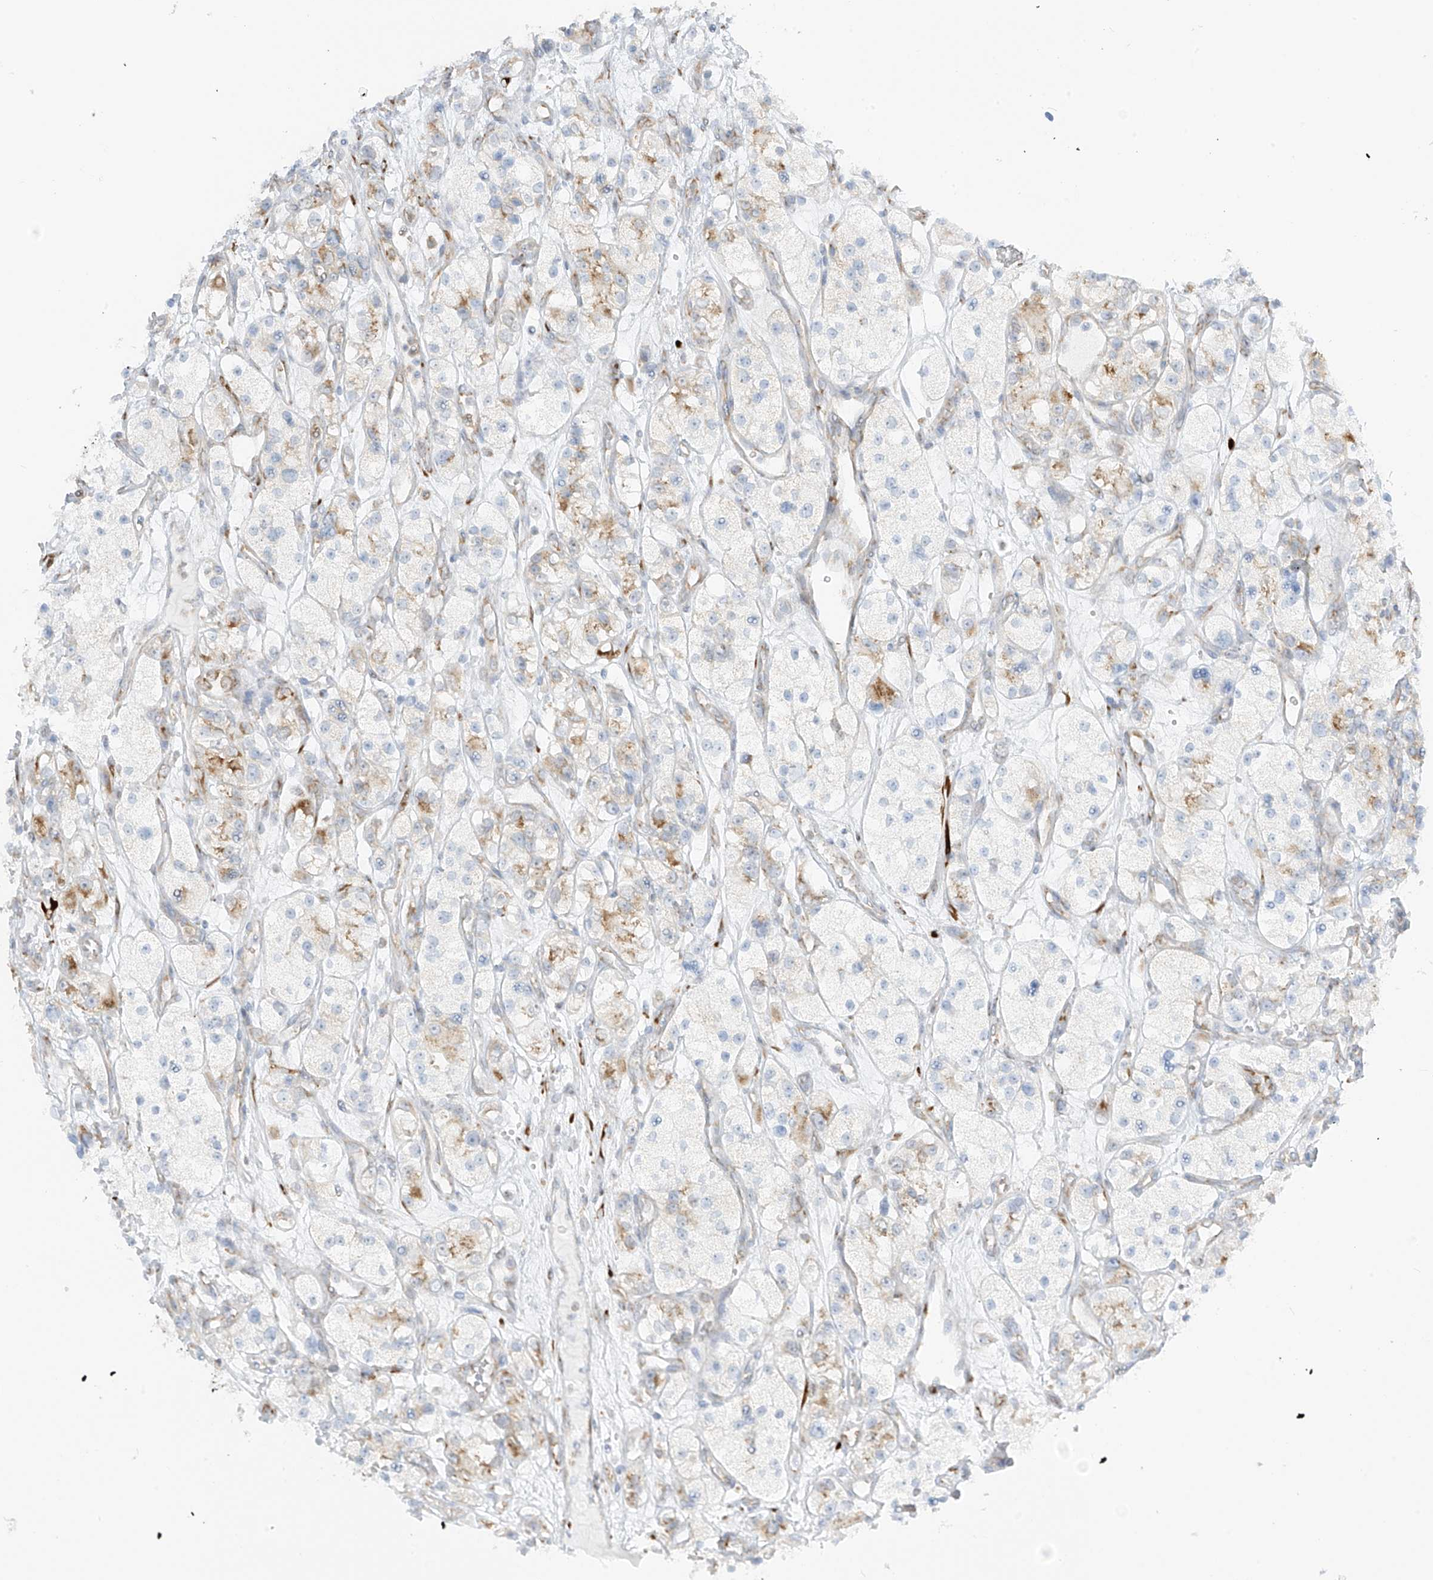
{"staining": {"intensity": "moderate", "quantity": "<25%", "location": "cytoplasmic/membranous"}, "tissue": "renal cancer", "cell_type": "Tumor cells", "image_type": "cancer", "snomed": [{"axis": "morphology", "description": "Adenocarcinoma, NOS"}, {"axis": "topography", "description": "Kidney"}], "caption": "The immunohistochemical stain highlights moderate cytoplasmic/membranous positivity in tumor cells of renal cancer (adenocarcinoma) tissue.", "gene": "LRRC59", "patient": {"sex": "female", "age": 57}}